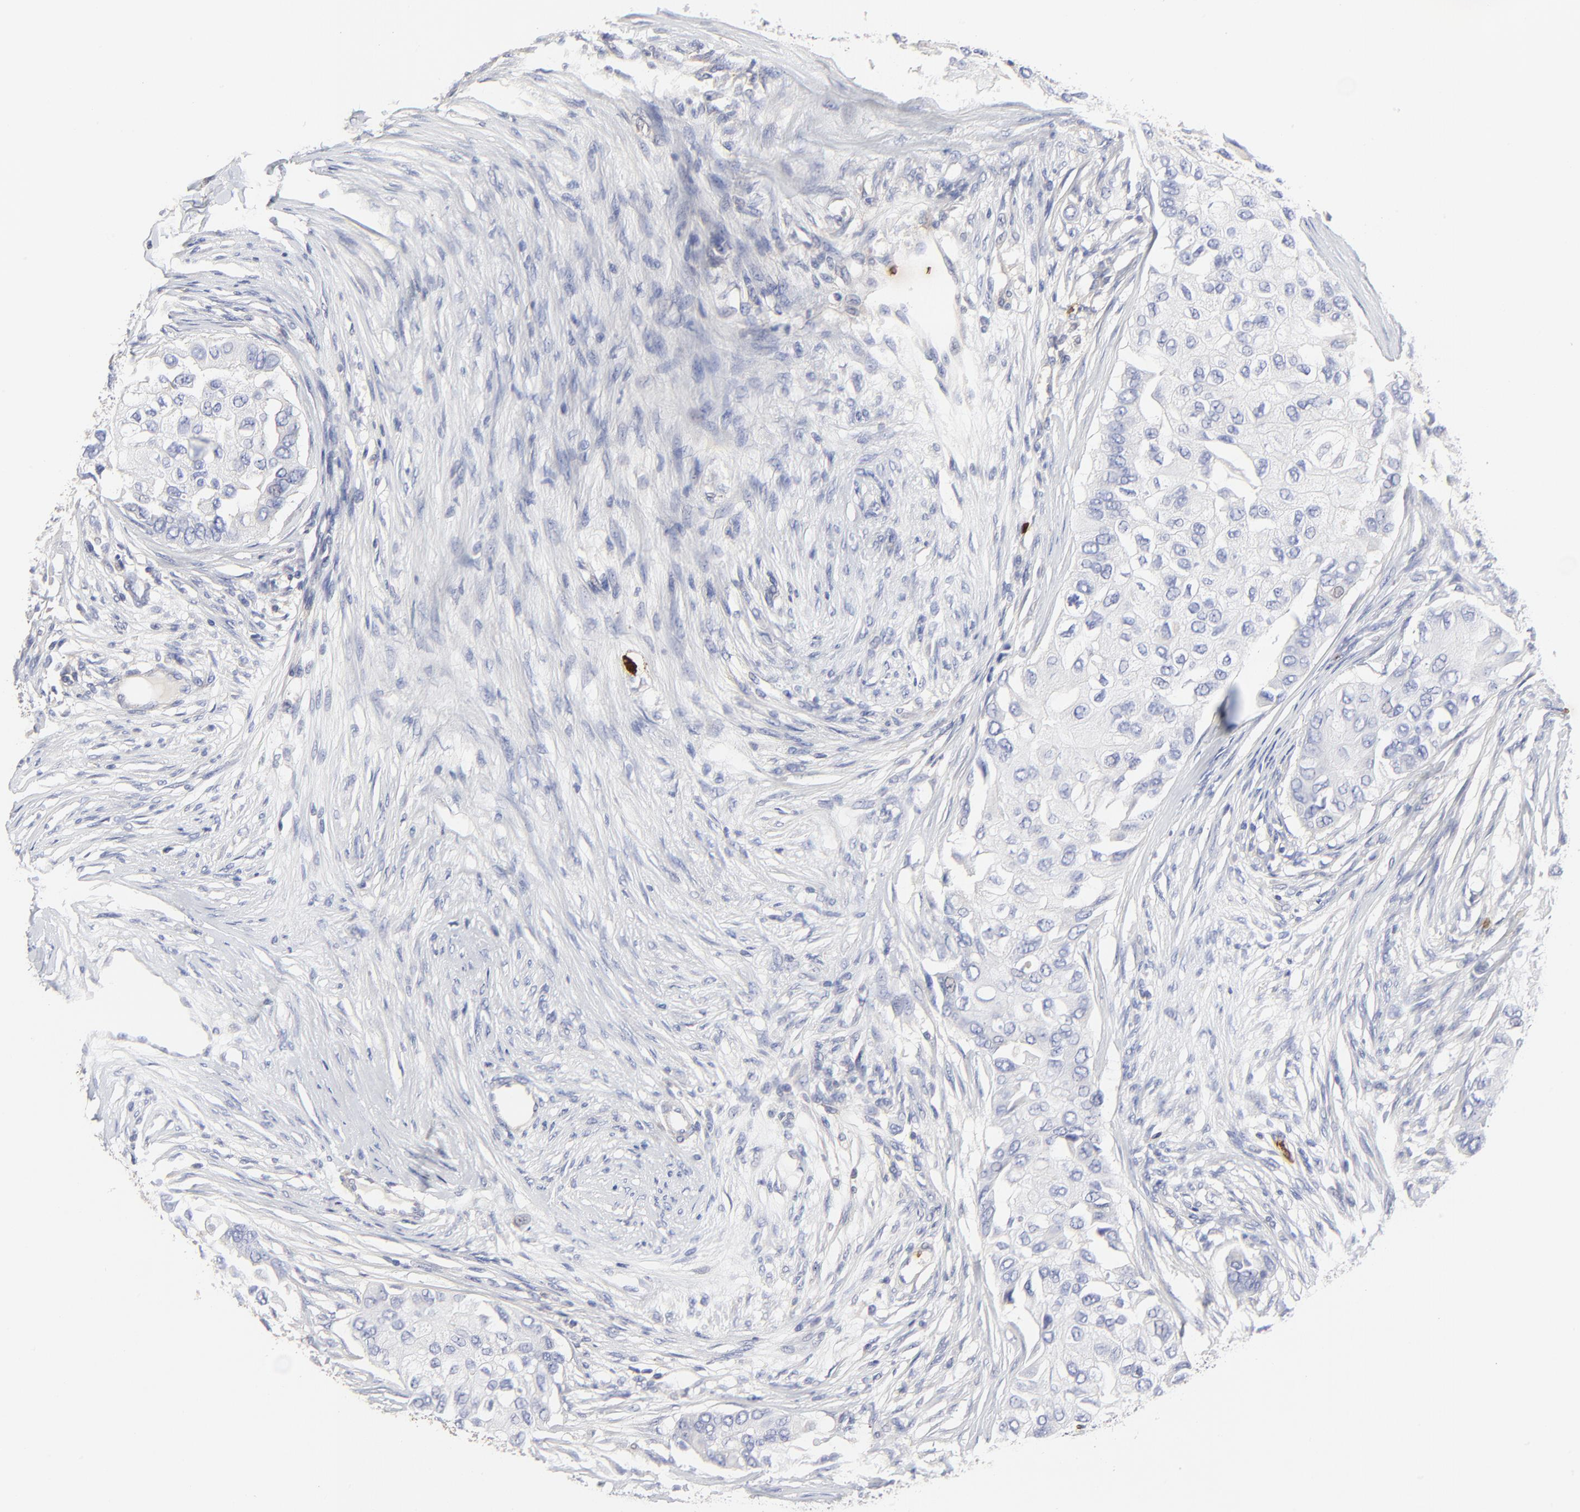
{"staining": {"intensity": "negative", "quantity": "none", "location": "none"}, "tissue": "breast cancer", "cell_type": "Tumor cells", "image_type": "cancer", "snomed": [{"axis": "morphology", "description": "Normal tissue, NOS"}, {"axis": "morphology", "description": "Duct carcinoma"}, {"axis": "topography", "description": "Breast"}], "caption": "IHC photomicrograph of human breast infiltrating ductal carcinoma stained for a protein (brown), which displays no expression in tumor cells.", "gene": "PAG1", "patient": {"sex": "female", "age": 49}}